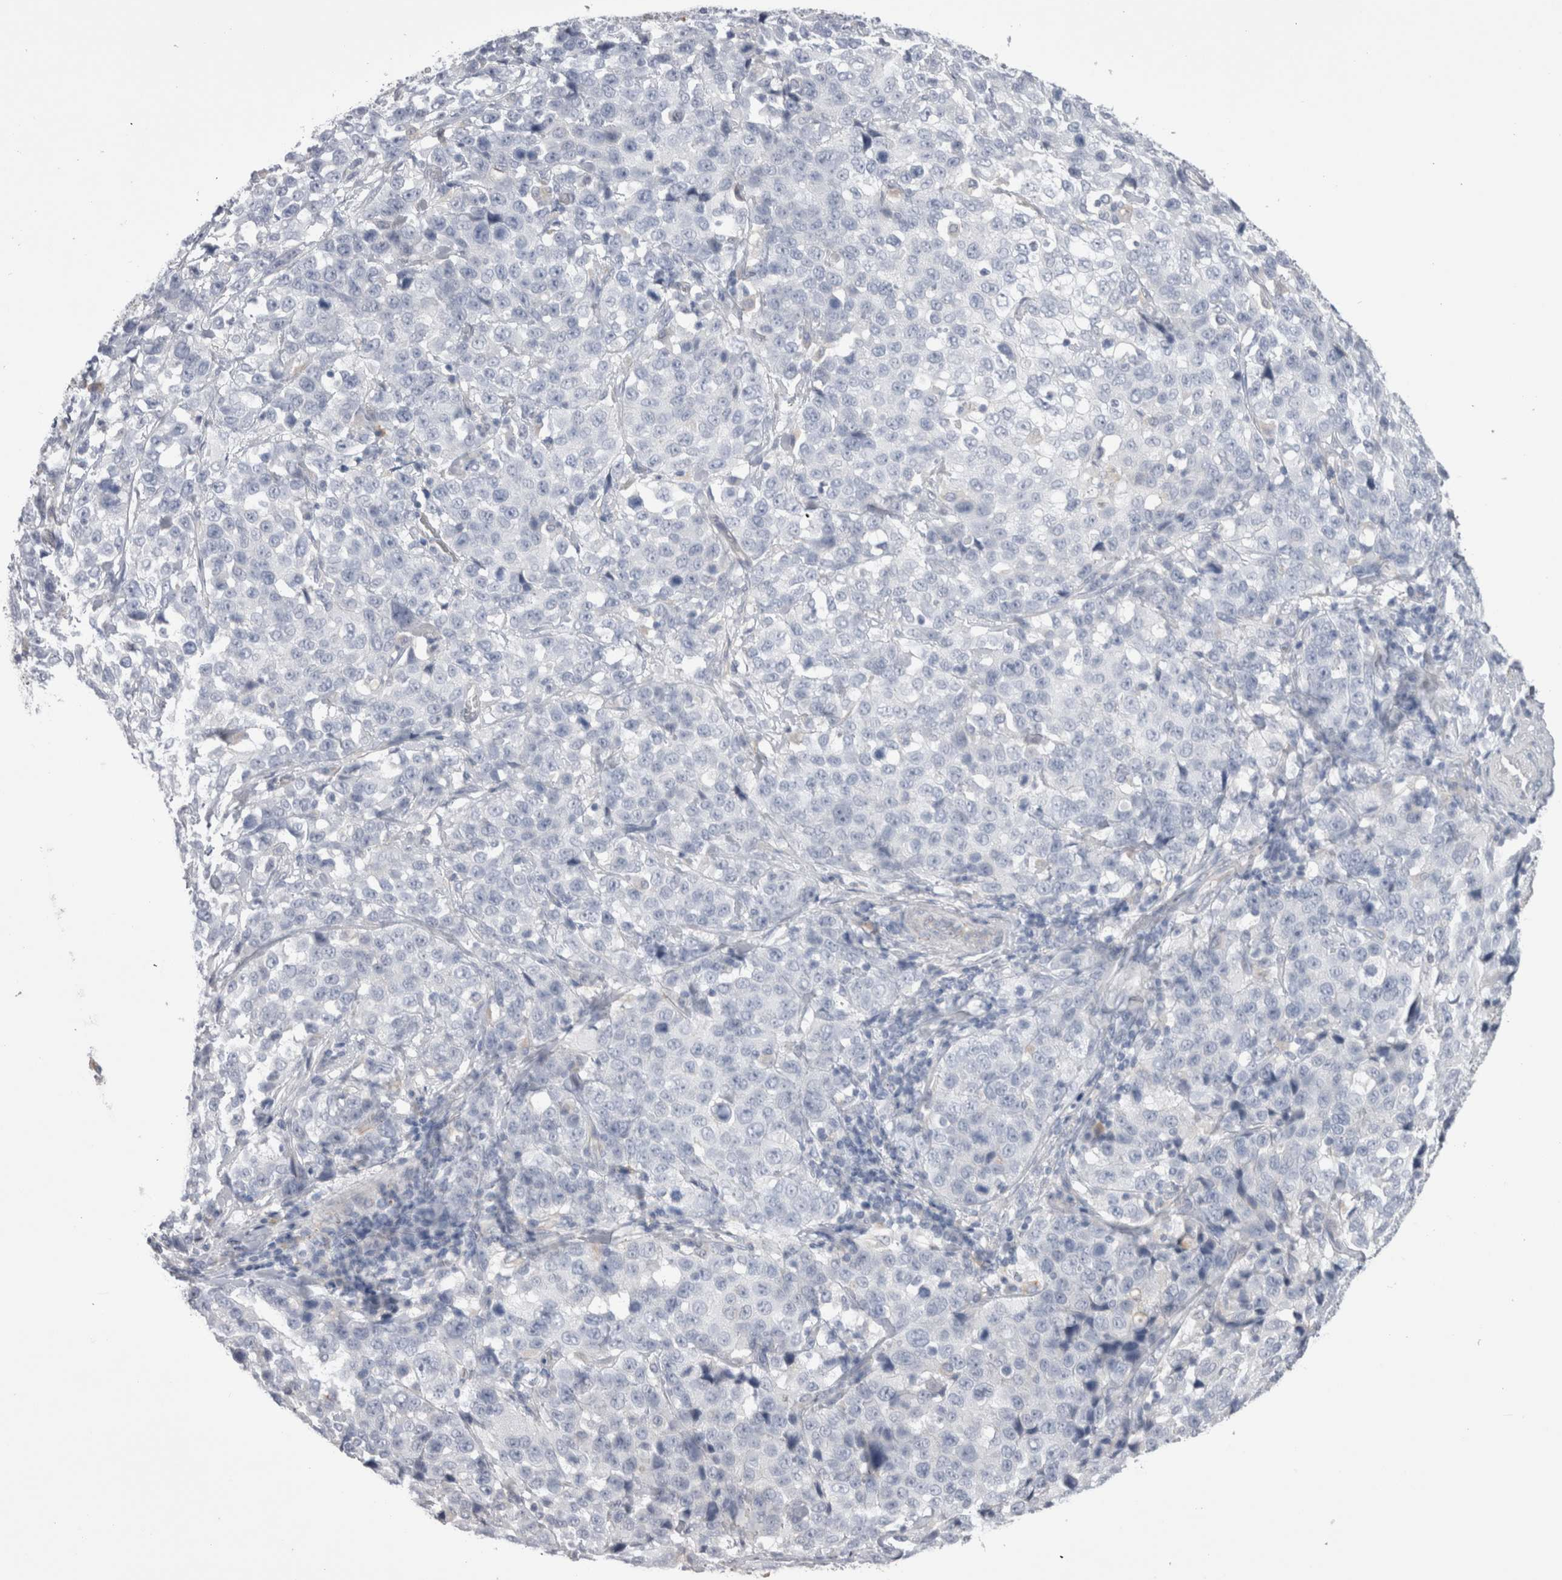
{"staining": {"intensity": "negative", "quantity": "none", "location": "none"}, "tissue": "stomach cancer", "cell_type": "Tumor cells", "image_type": "cancer", "snomed": [{"axis": "morphology", "description": "Normal tissue, NOS"}, {"axis": "morphology", "description": "Adenocarcinoma, NOS"}, {"axis": "topography", "description": "Stomach"}], "caption": "There is no significant staining in tumor cells of adenocarcinoma (stomach).", "gene": "EPDR1", "patient": {"sex": "male", "age": 48}}